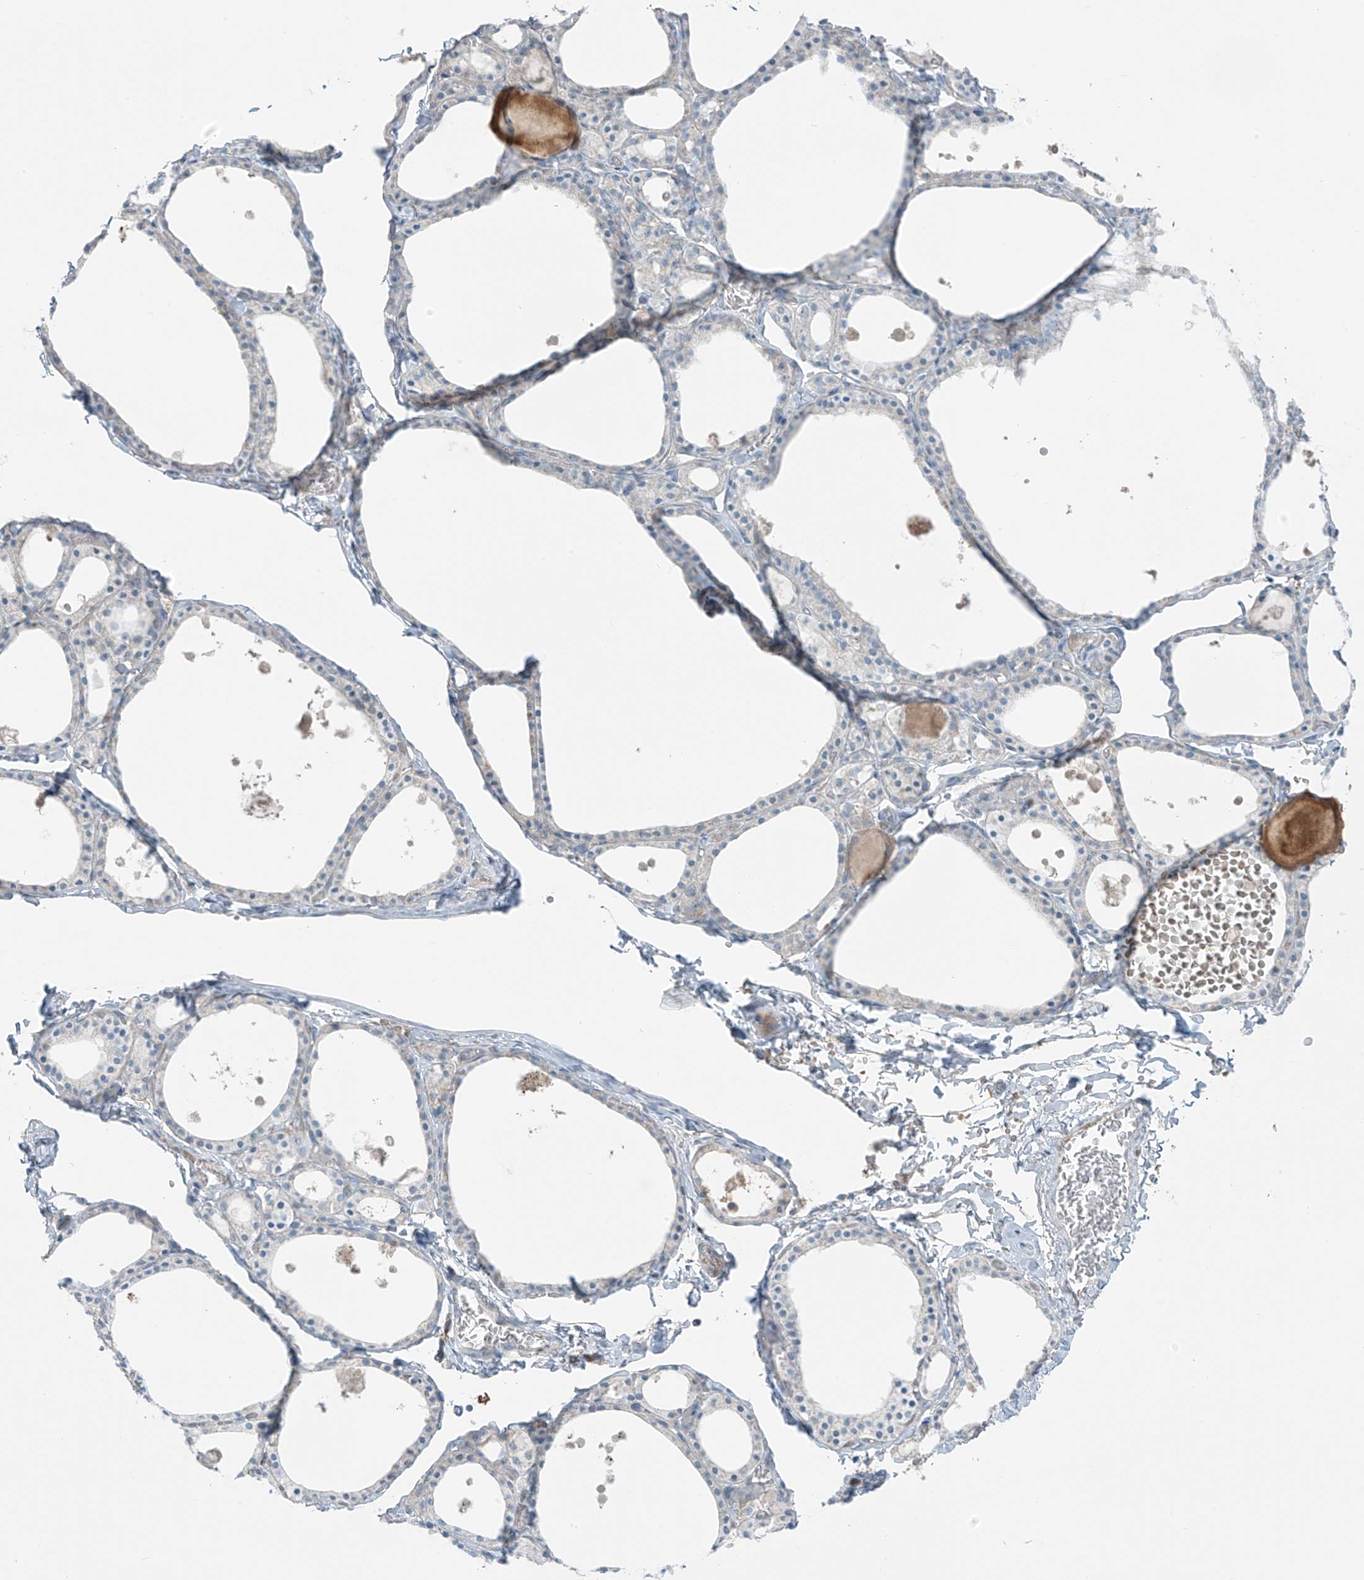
{"staining": {"intensity": "negative", "quantity": "none", "location": "none"}, "tissue": "thyroid gland", "cell_type": "Glandular cells", "image_type": "normal", "snomed": [{"axis": "morphology", "description": "Normal tissue, NOS"}, {"axis": "topography", "description": "Thyroid gland"}], "caption": "A high-resolution photomicrograph shows immunohistochemistry (IHC) staining of benign thyroid gland, which displays no significant positivity in glandular cells.", "gene": "FAM131C", "patient": {"sex": "male", "age": 56}}